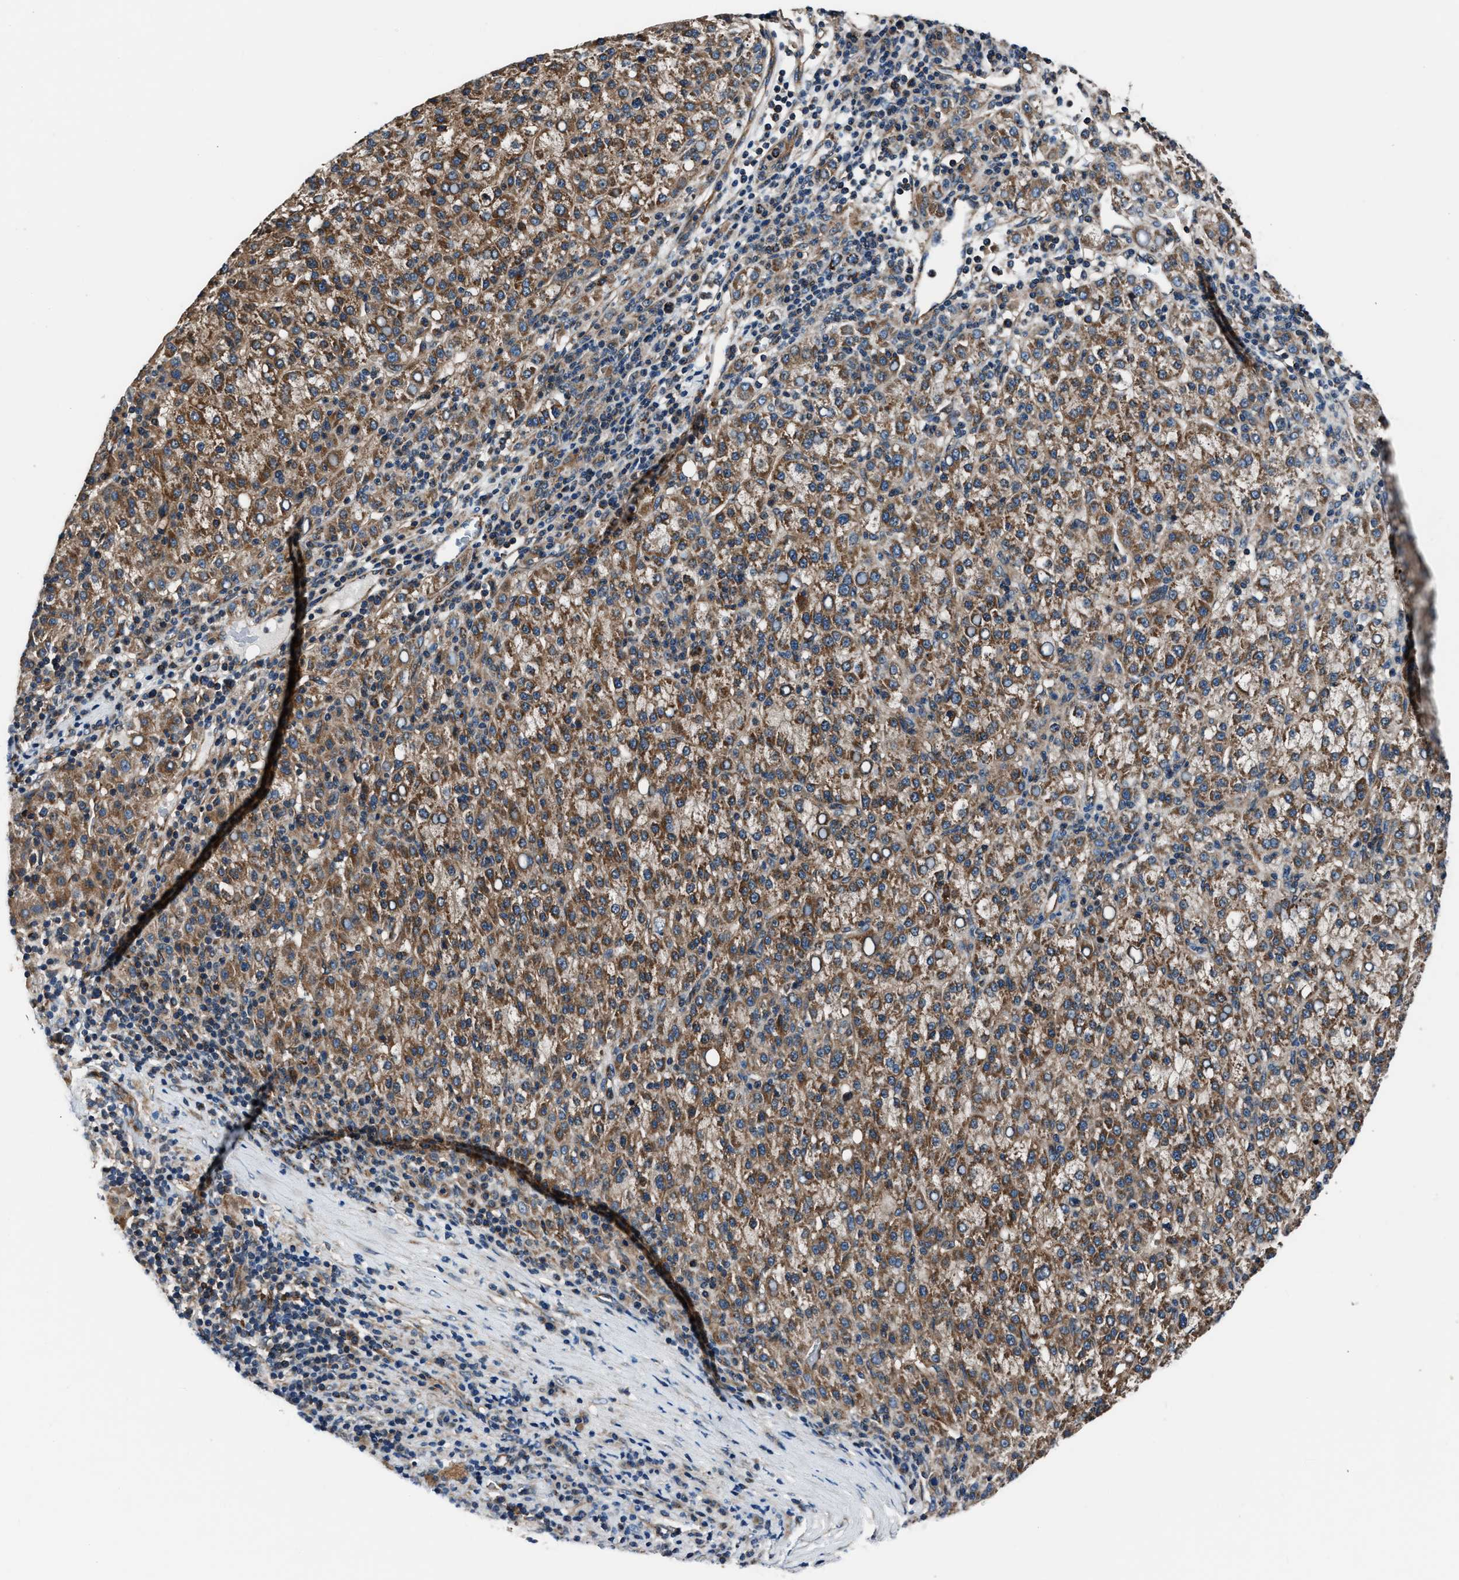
{"staining": {"intensity": "moderate", "quantity": ">75%", "location": "cytoplasmic/membranous"}, "tissue": "liver cancer", "cell_type": "Tumor cells", "image_type": "cancer", "snomed": [{"axis": "morphology", "description": "Carcinoma, Hepatocellular, NOS"}, {"axis": "topography", "description": "Liver"}], "caption": "Approximately >75% of tumor cells in liver cancer demonstrate moderate cytoplasmic/membranous protein expression as visualized by brown immunohistochemical staining.", "gene": "GGCT", "patient": {"sex": "female", "age": 58}}